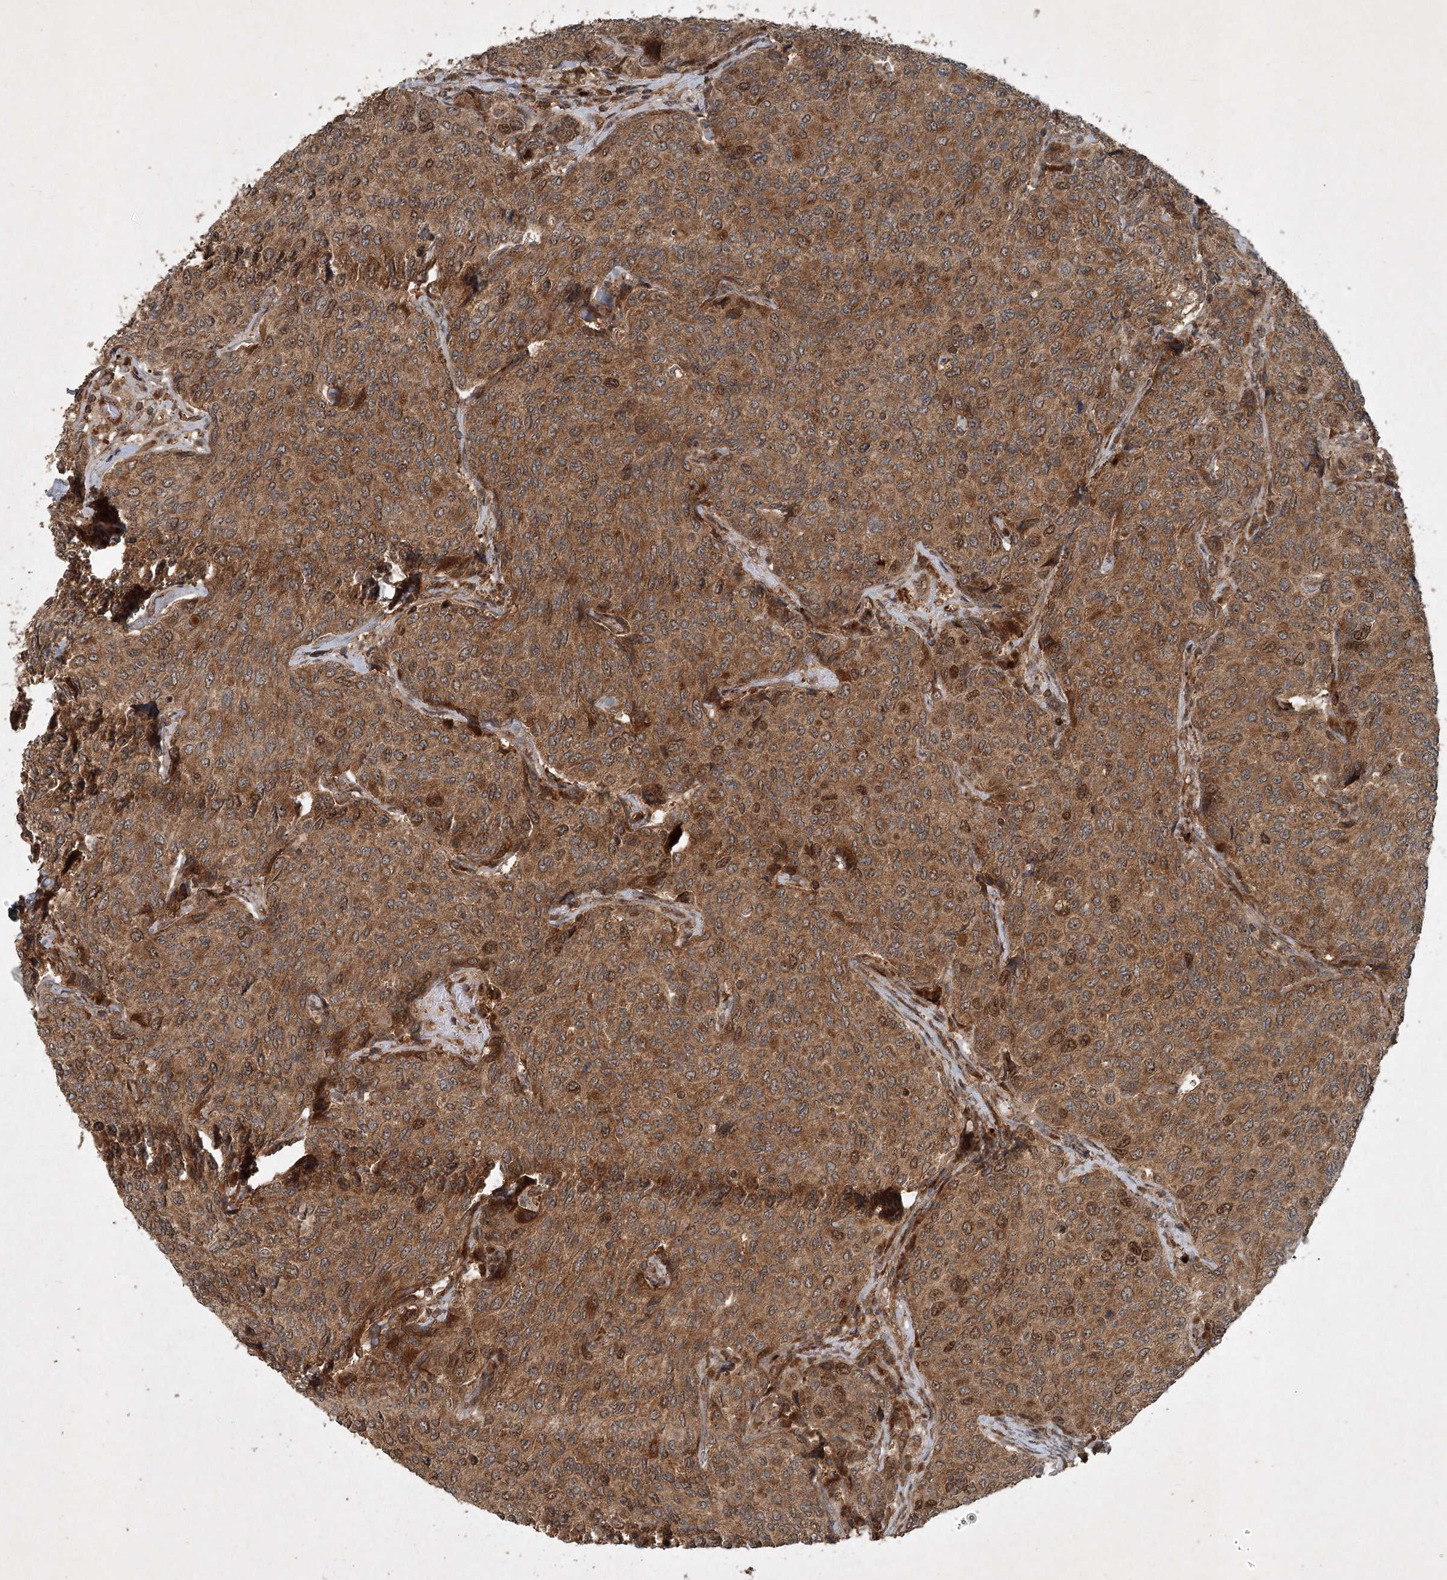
{"staining": {"intensity": "moderate", "quantity": ">75%", "location": "cytoplasmic/membranous"}, "tissue": "breast cancer", "cell_type": "Tumor cells", "image_type": "cancer", "snomed": [{"axis": "morphology", "description": "Duct carcinoma"}, {"axis": "topography", "description": "Breast"}], "caption": "A histopathology image of human breast cancer (invasive ductal carcinoma) stained for a protein demonstrates moderate cytoplasmic/membranous brown staining in tumor cells. The staining is performed using DAB brown chromogen to label protein expression. The nuclei are counter-stained blue using hematoxylin.", "gene": "UNC93A", "patient": {"sex": "female", "age": 55}}